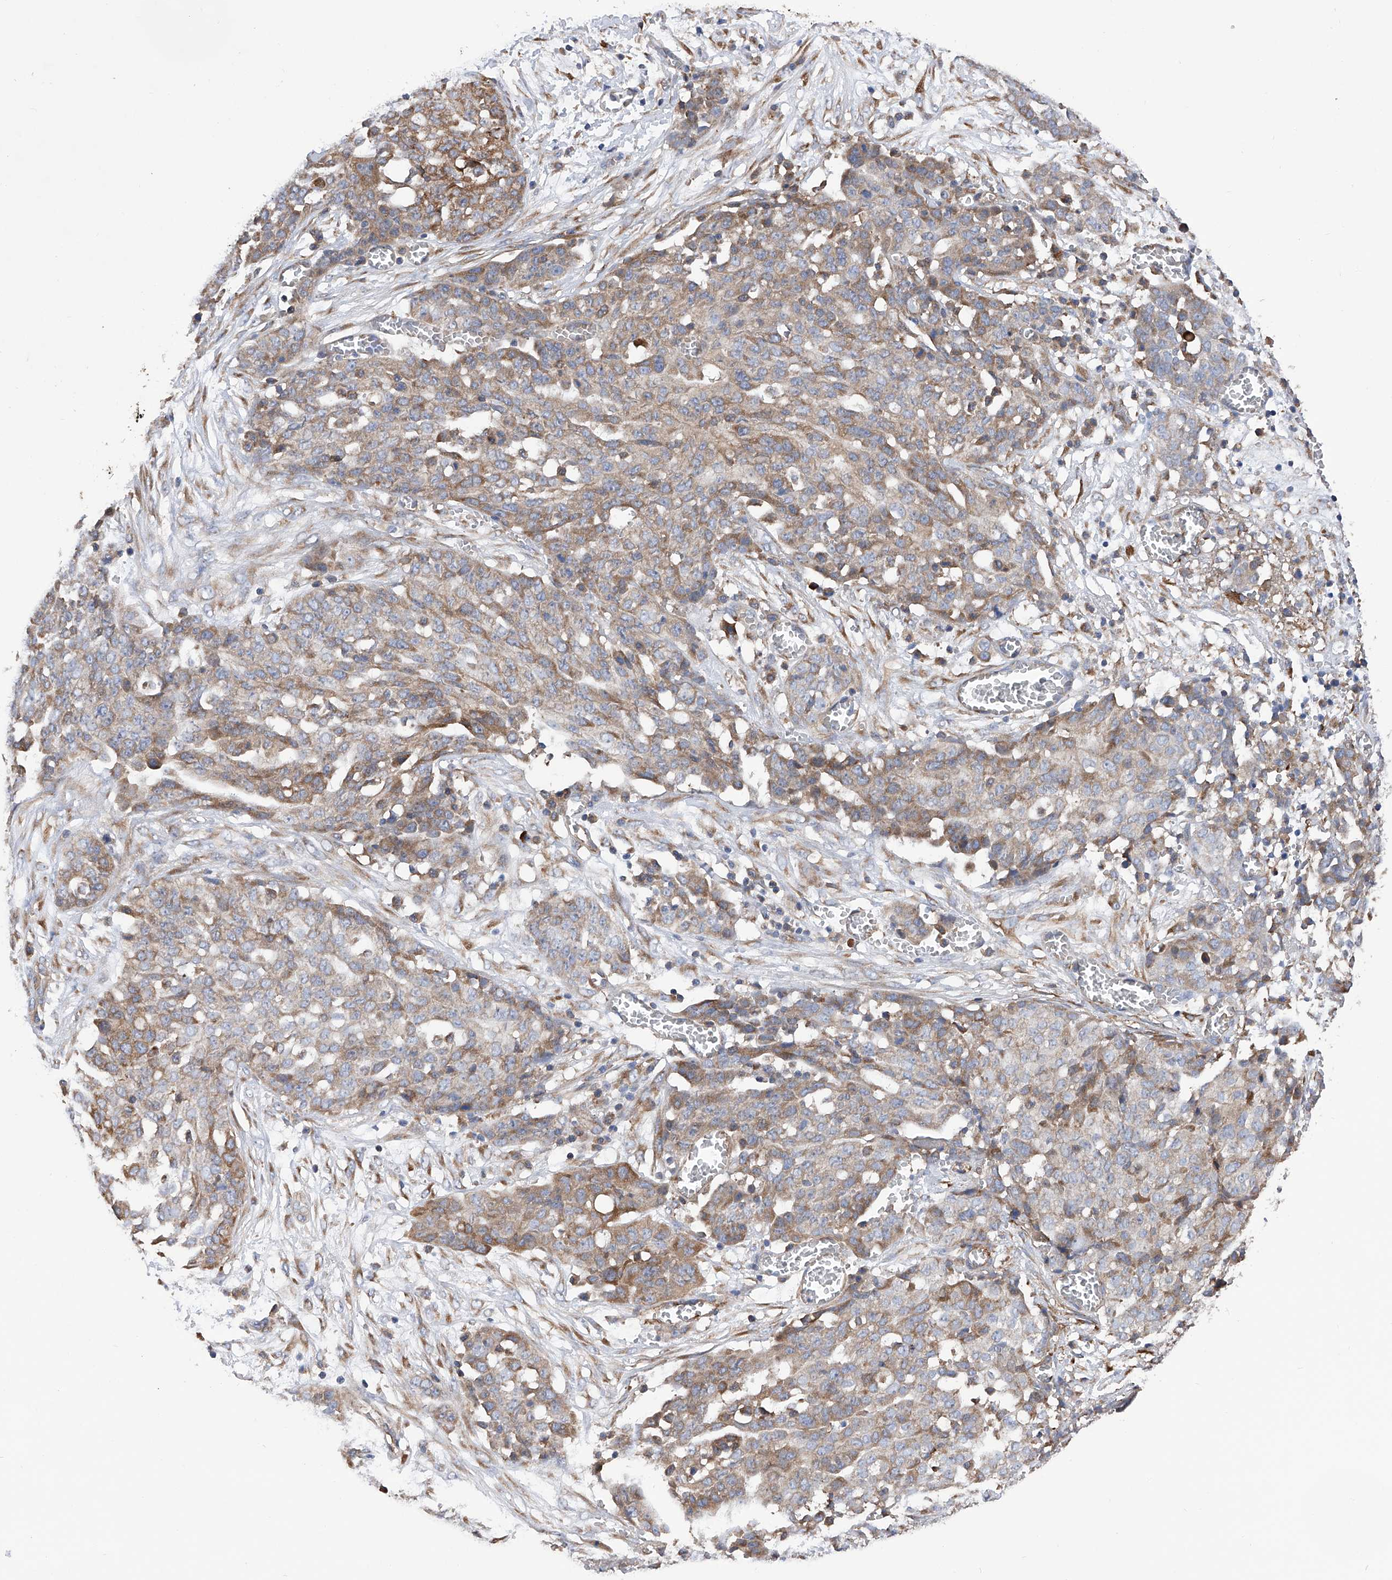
{"staining": {"intensity": "moderate", "quantity": ">75%", "location": "cytoplasmic/membranous"}, "tissue": "ovarian cancer", "cell_type": "Tumor cells", "image_type": "cancer", "snomed": [{"axis": "morphology", "description": "Cystadenocarcinoma, serous, NOS"}, {"axis": "topography", "description": "Soft tissue"}, {"axis": "topography", "description": "Ovary"}], "caption": "The immunohistochemical stain highlights moderate cytoplasmic/membranous expression in tumor cells of ovarian cancer tissue.", "gene": "INPP5B", "patient": {"sex": "female", "age": 57}}